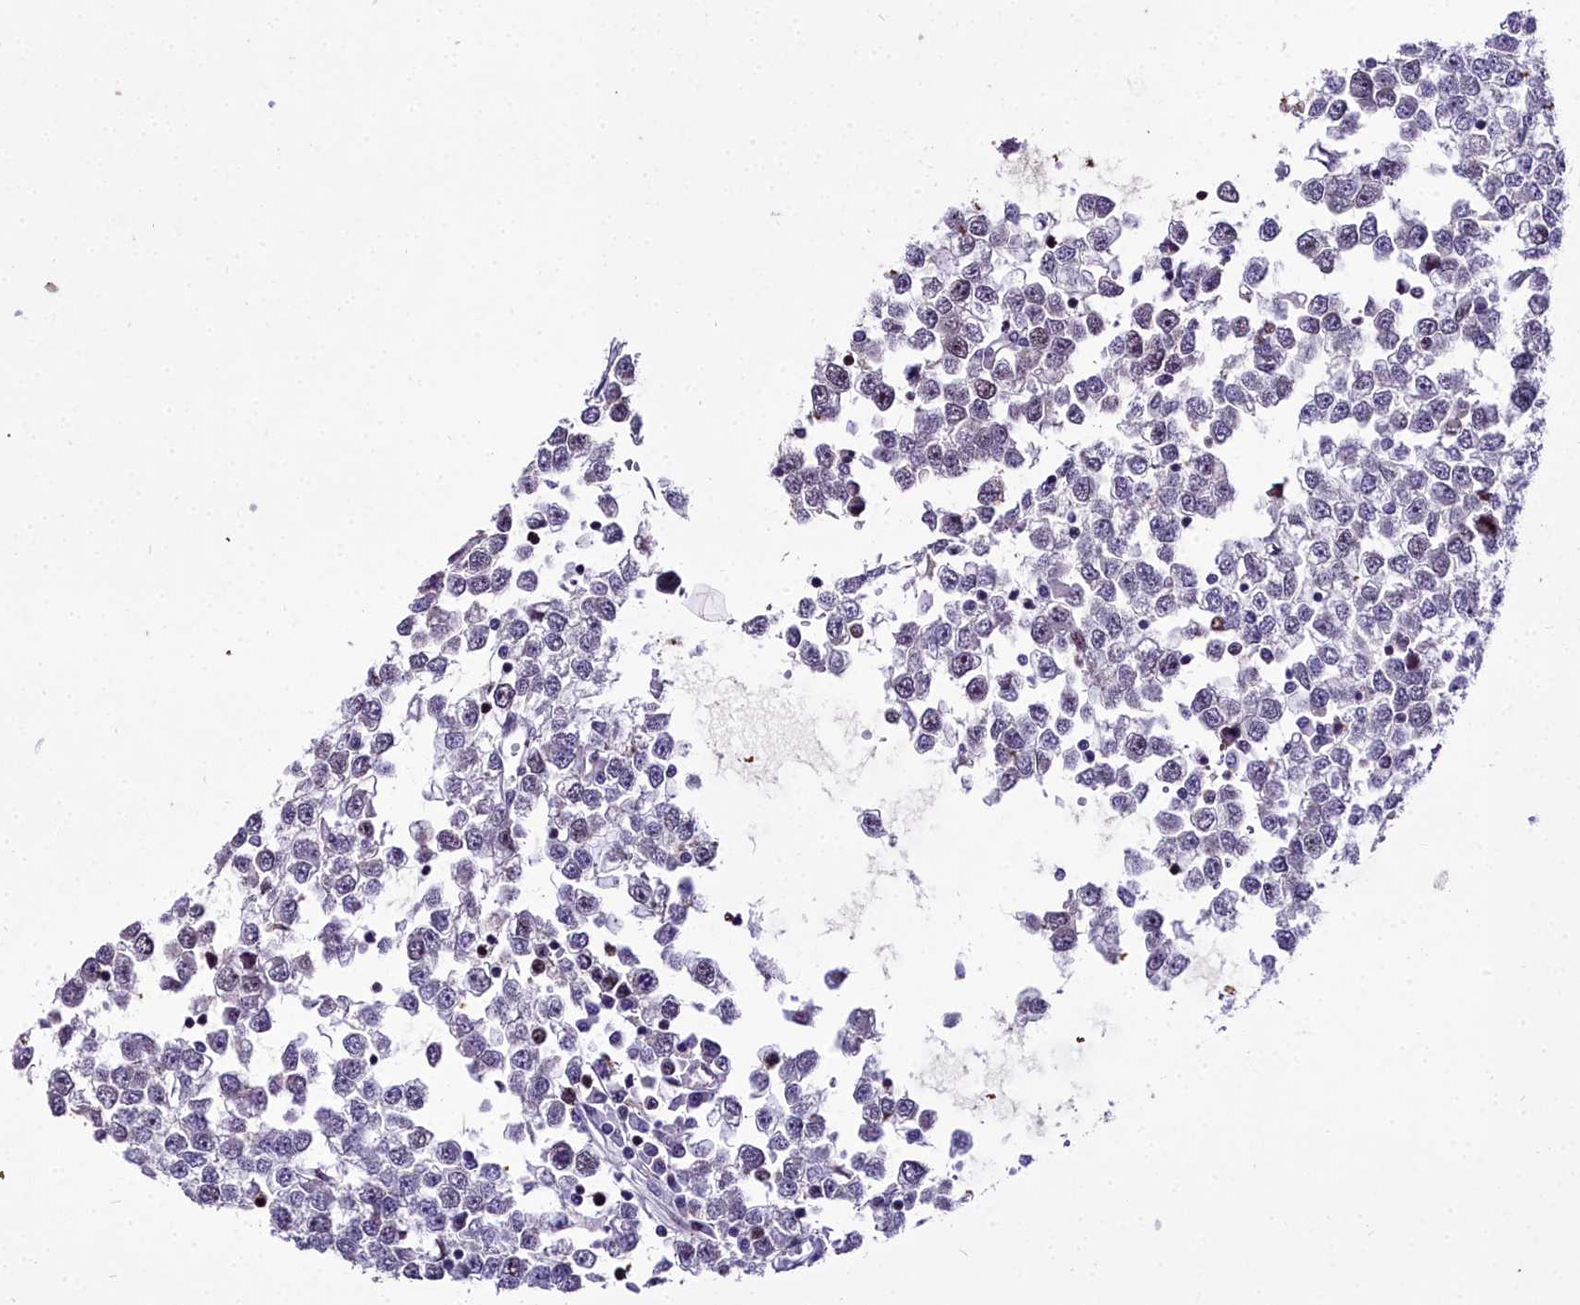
{"staining": {"intensity": "negative", "quantity": "none", "location": "none"}, "tissue": "testis cancer", "cell_type": "Tumor cells", "image_type": "cancer", "snomed": [{"axis": "morphology", "description": "Seminoma, NOS"}, {"axis": "topography", "description": "Testis"}], "caption": "An image of seminoma (testis) stained for a protein demonstrates no brown staining in tumor cells.", "gene": "TRIML2", "patient": {"sex": "male", "age": 65}}